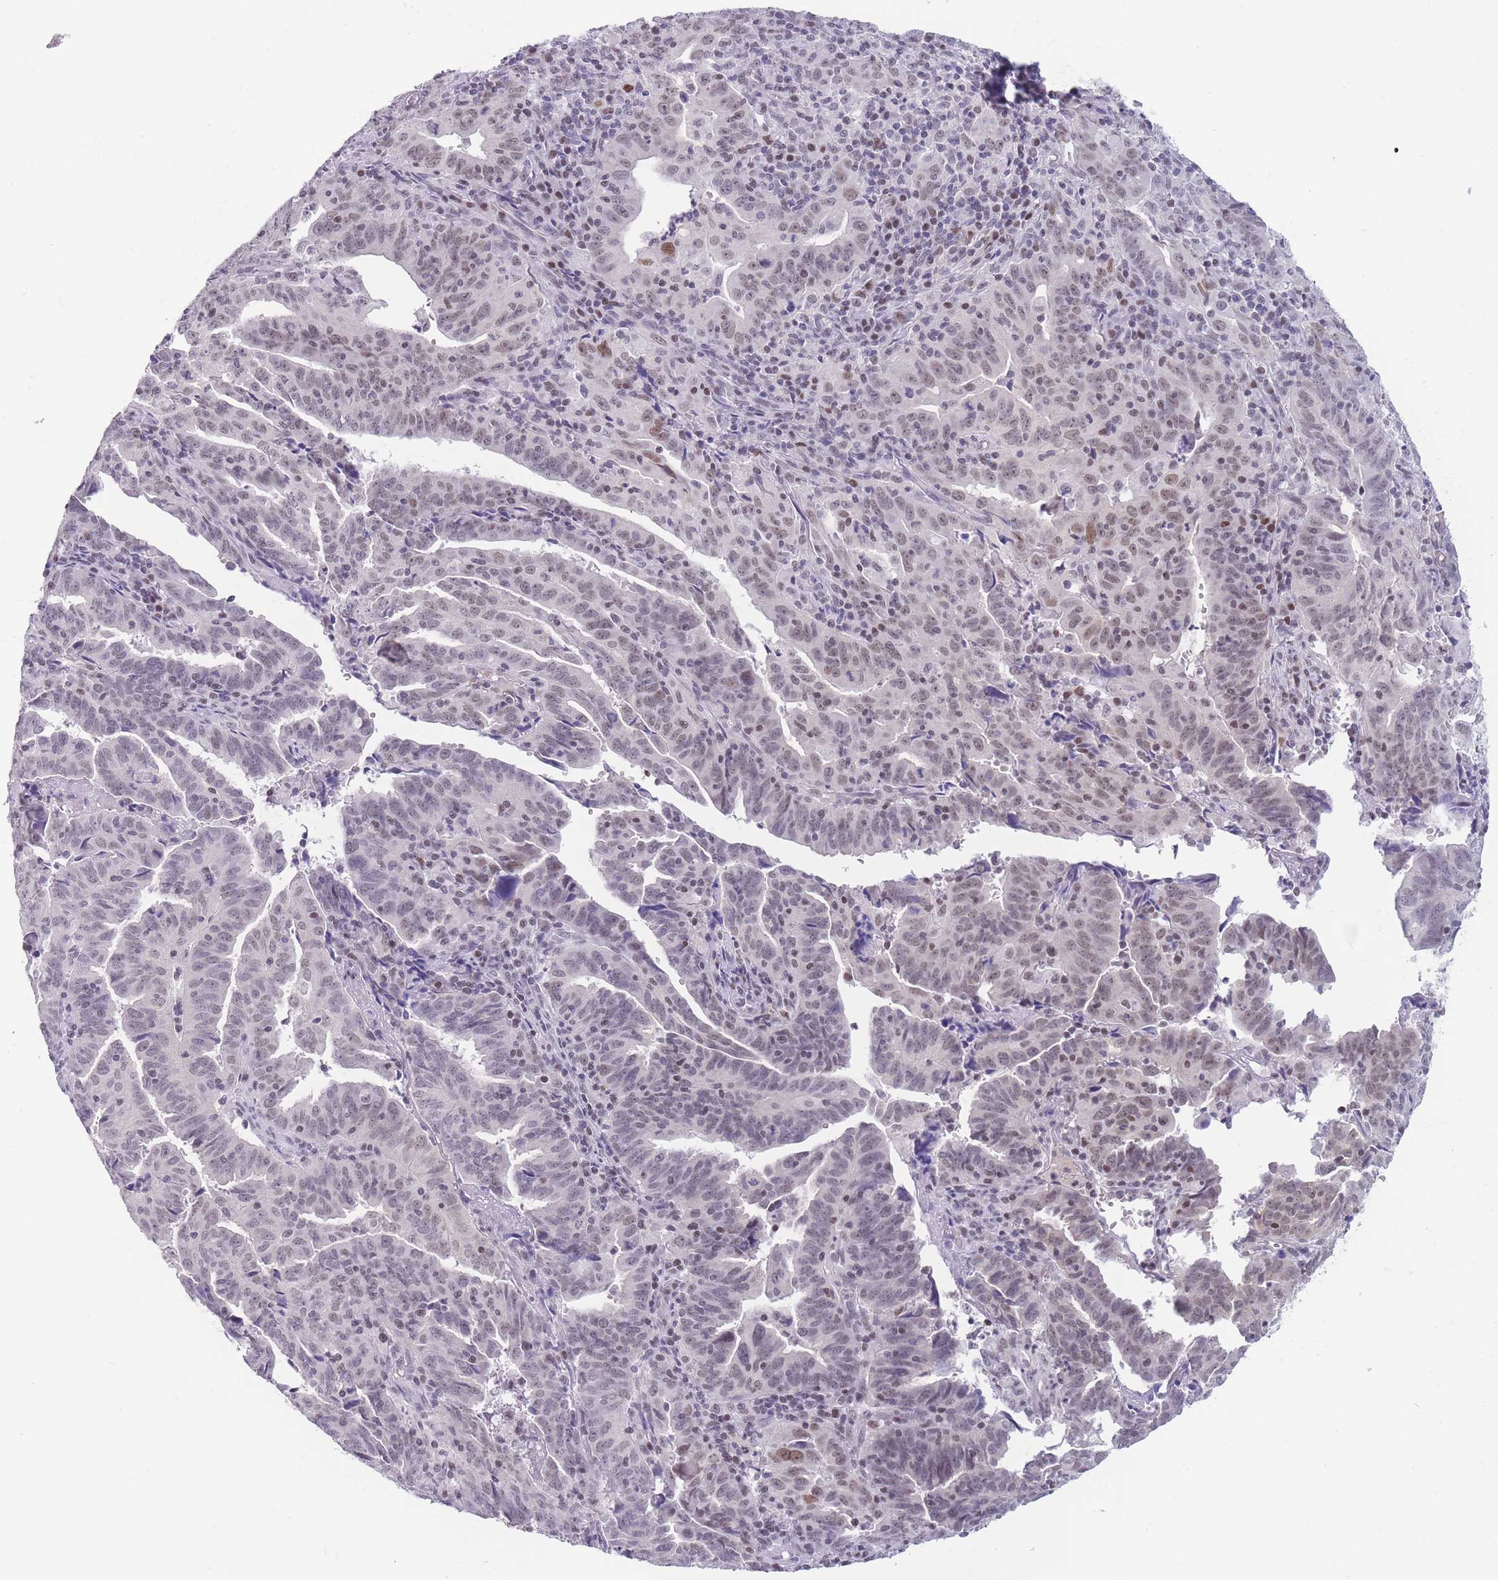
{"staining": {"intensity": "moderate", "quantity": "<25%", "location": "nuclear"}, "tissue": "endometrial cancer", "cell_type": "Tumor cells", "image_type": "cancer", "snomed": [{"axis": "morphology", "description": "Adenocarcinoma, NOS"}, {"axis": "topography", "description": "Endometrium"}], "caption": "Human endometrial cancer stained with a protein marker demonstrates moderate staining in tumor cells.", "gene": "ARID3B", "patient": {"sex": "female", "age": 60}}